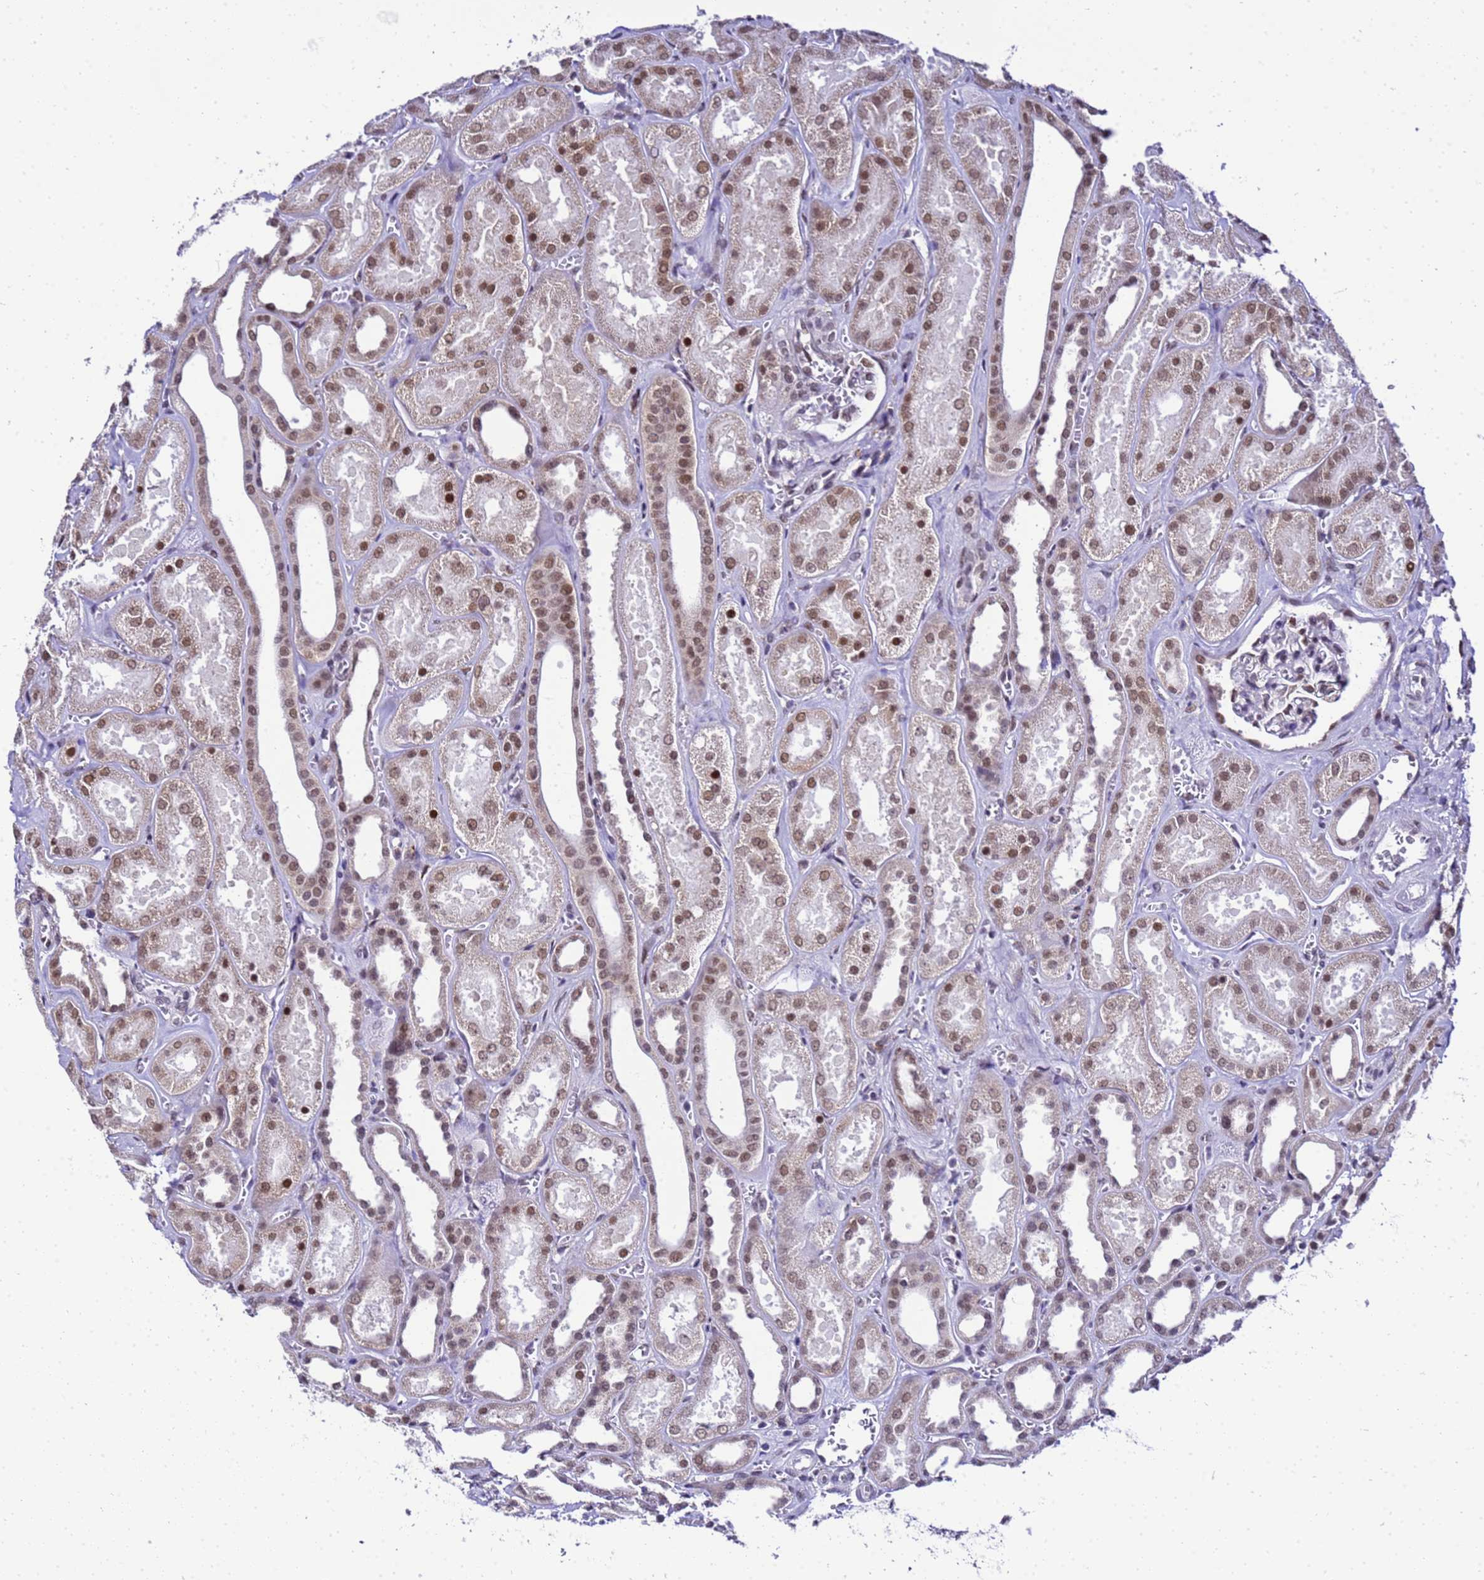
{"staining": {"intensity": "moderate", "quantity": "<25%", "location": "nuclear"}, "tissue": "kidney", "cell_type": "Cells in glomeruli", "image_type": "normal", "snomed": [{"axis": "morphology", "description": "Normal tissue, NOS"}, {"axis": "morphology", "description": "Adenocarcinoma, NOS"}, {"axis": "topography", "description": "Kidney"}], "caption": "Immunohistochemistry of benign kidney shows low levels of moderate nuclear expression in approximately <25% of cells in glomeruli.", "gene": "SMN1", "patient": {"sex": "female", "age": 68}}